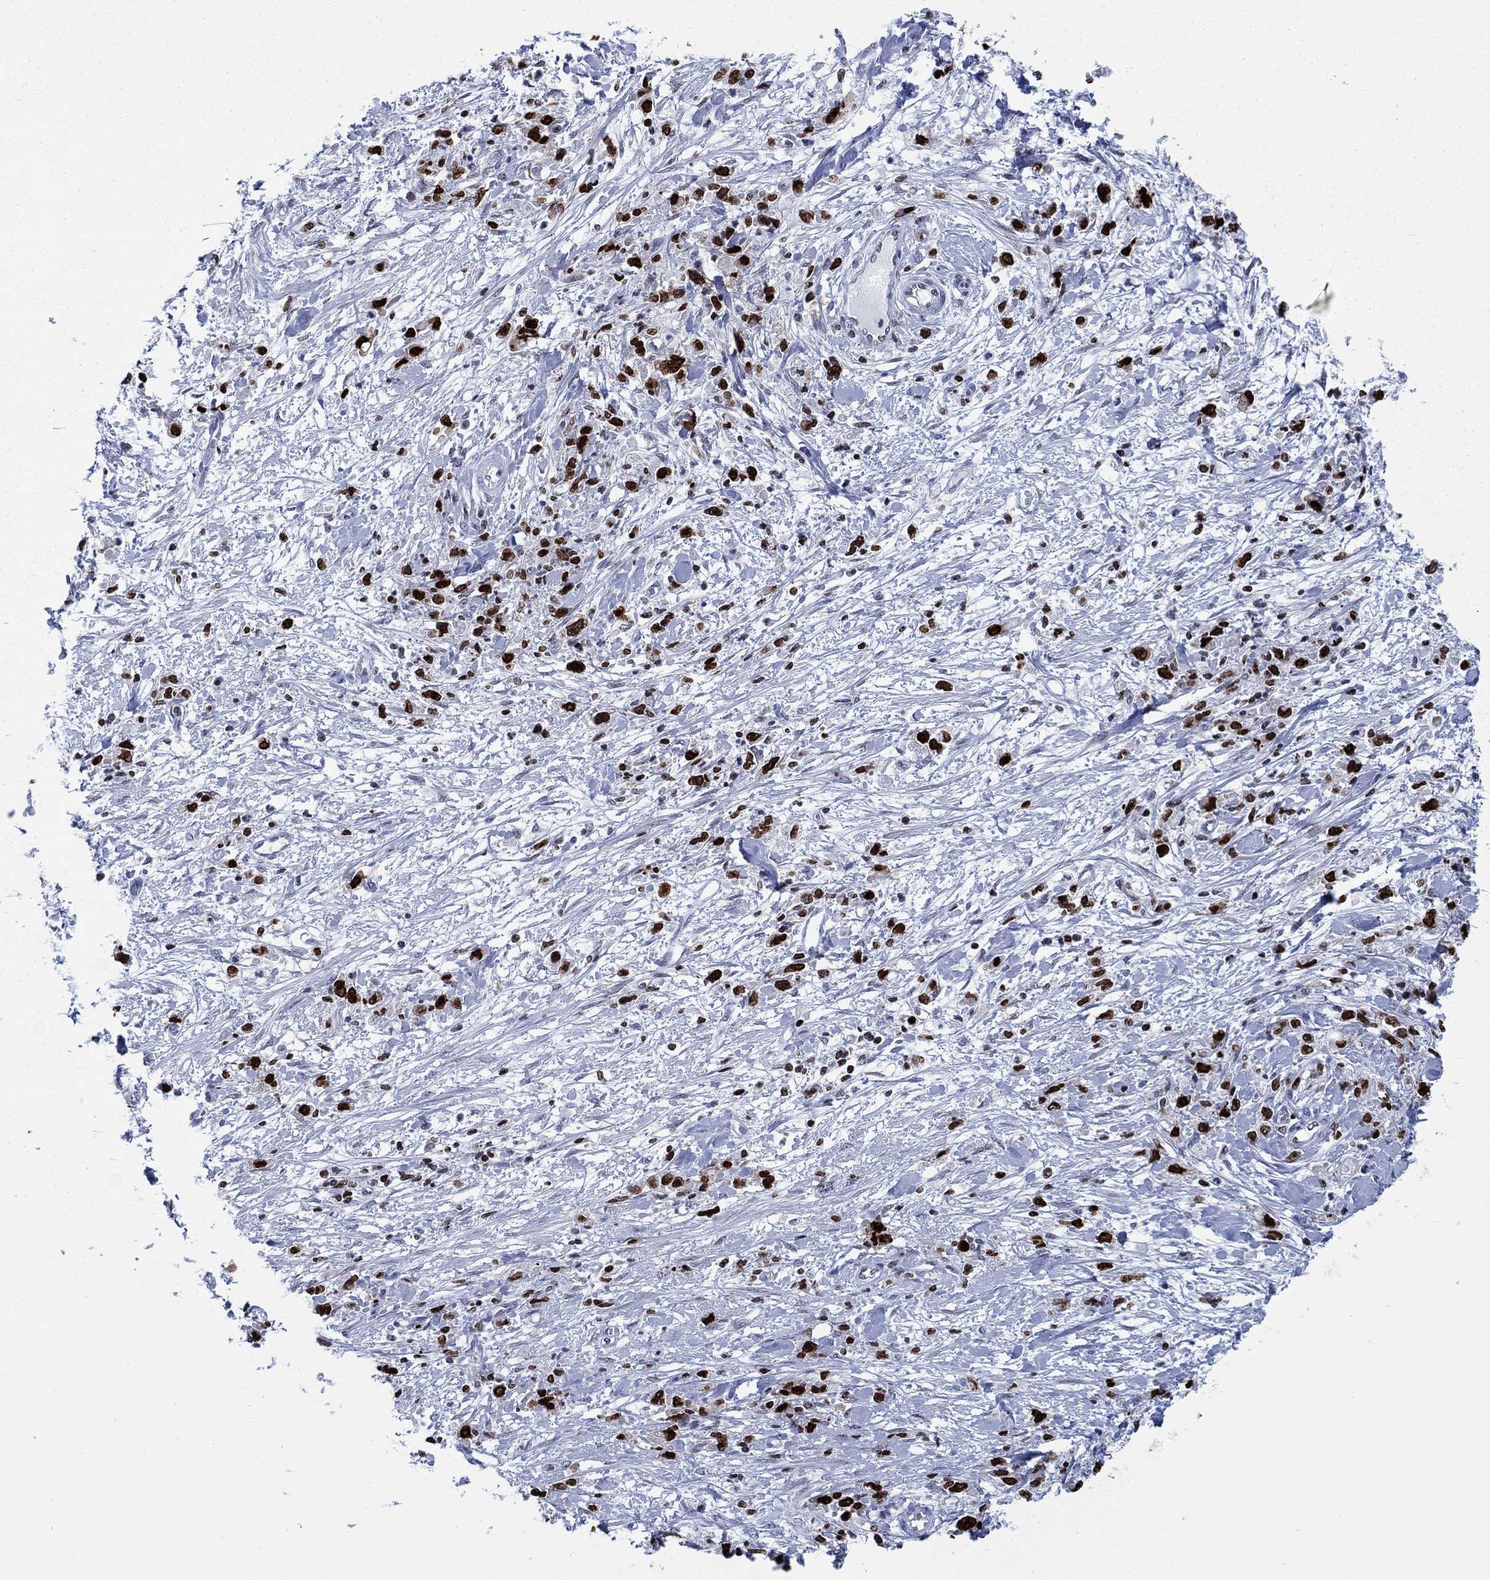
{"staining": {"intensity": "strong", "quantity": ">75%", "location": "nuclear"}, "tissue": "stomach cancer", "cell_type": "Tumor cells", "image_type": "cancer", "snomed": [{"axis": "morphology", "description": "Adenocarcinoma, NOS"}, {"axis": "topography", "description": "Stomach"}], "caption": "Stomach cancer (adenocarcinoma) stained with immunohistochemistry demonstrates strong nuclear staining in about >75% of tumor cells. The staining is performed using DAB brown chromogen to label protein expression. The nuclei are counter-stained blue using hematoxylin.", "gene": "HMGA1", "patient": {"sex": "female", "age": 59}}